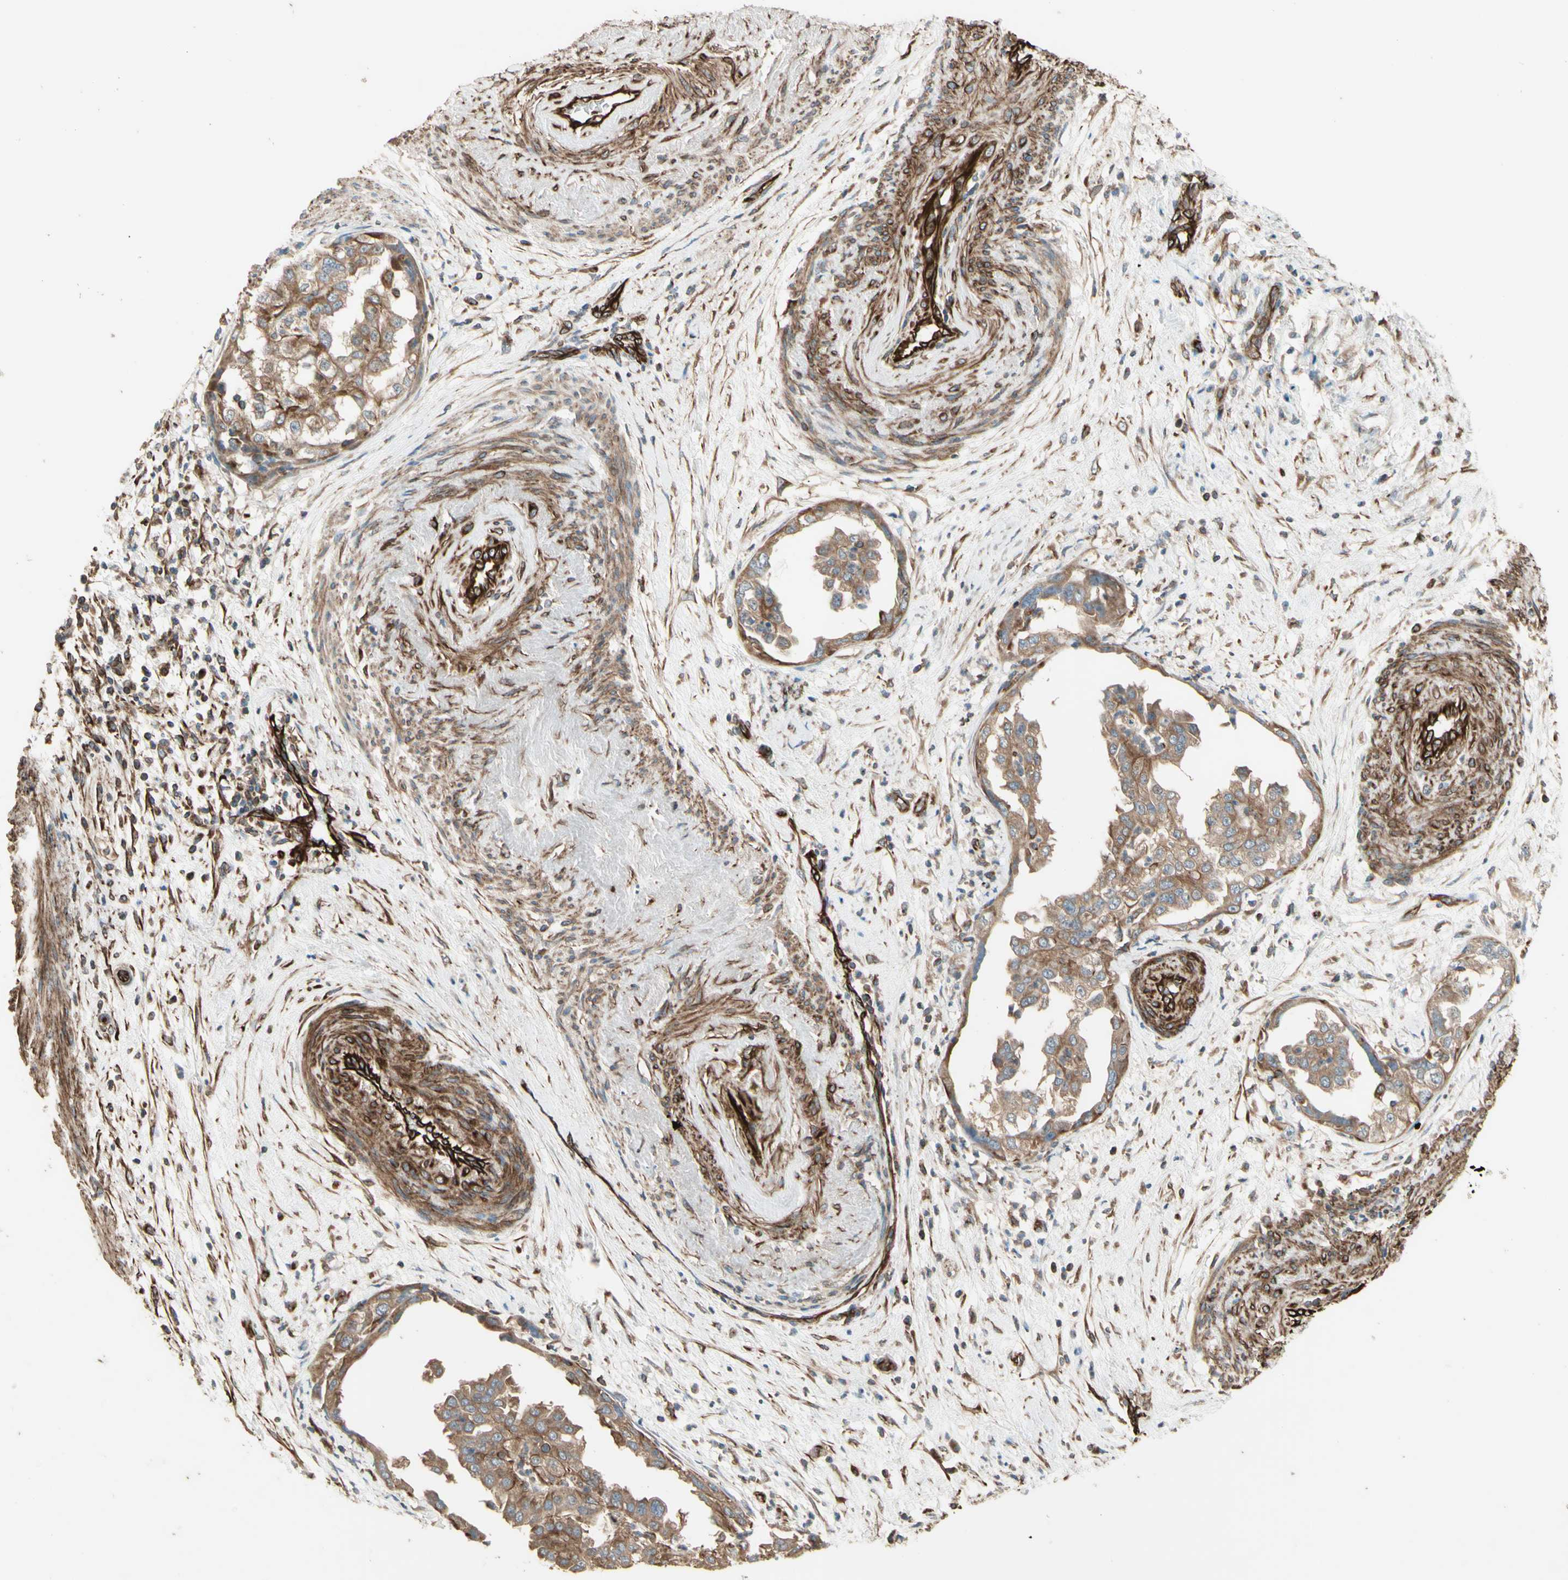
{"staining": {"intensity": "weak", "quantity": ">75%", "location": "cytoplasmic/membranous"}, "tissue": "endometrial cancer", "cell_type": "Tumor cells", "image_type": "cancer", "snomed": [{"axis": "morphology", "description": "Adenocarcinoma, NOS"}, {"axis": "topography", "description": "Endometrium"}], "caption": "Endometrial adenocarcinoma stained with DAB (3,3'-diaminobenzidine) IHC shows low levels of weak cytoplasmic/membranous positivity in about >75% of tumor cells.", "gene": "TRAF2", "patient": {"sex": "female", "age": 85}}